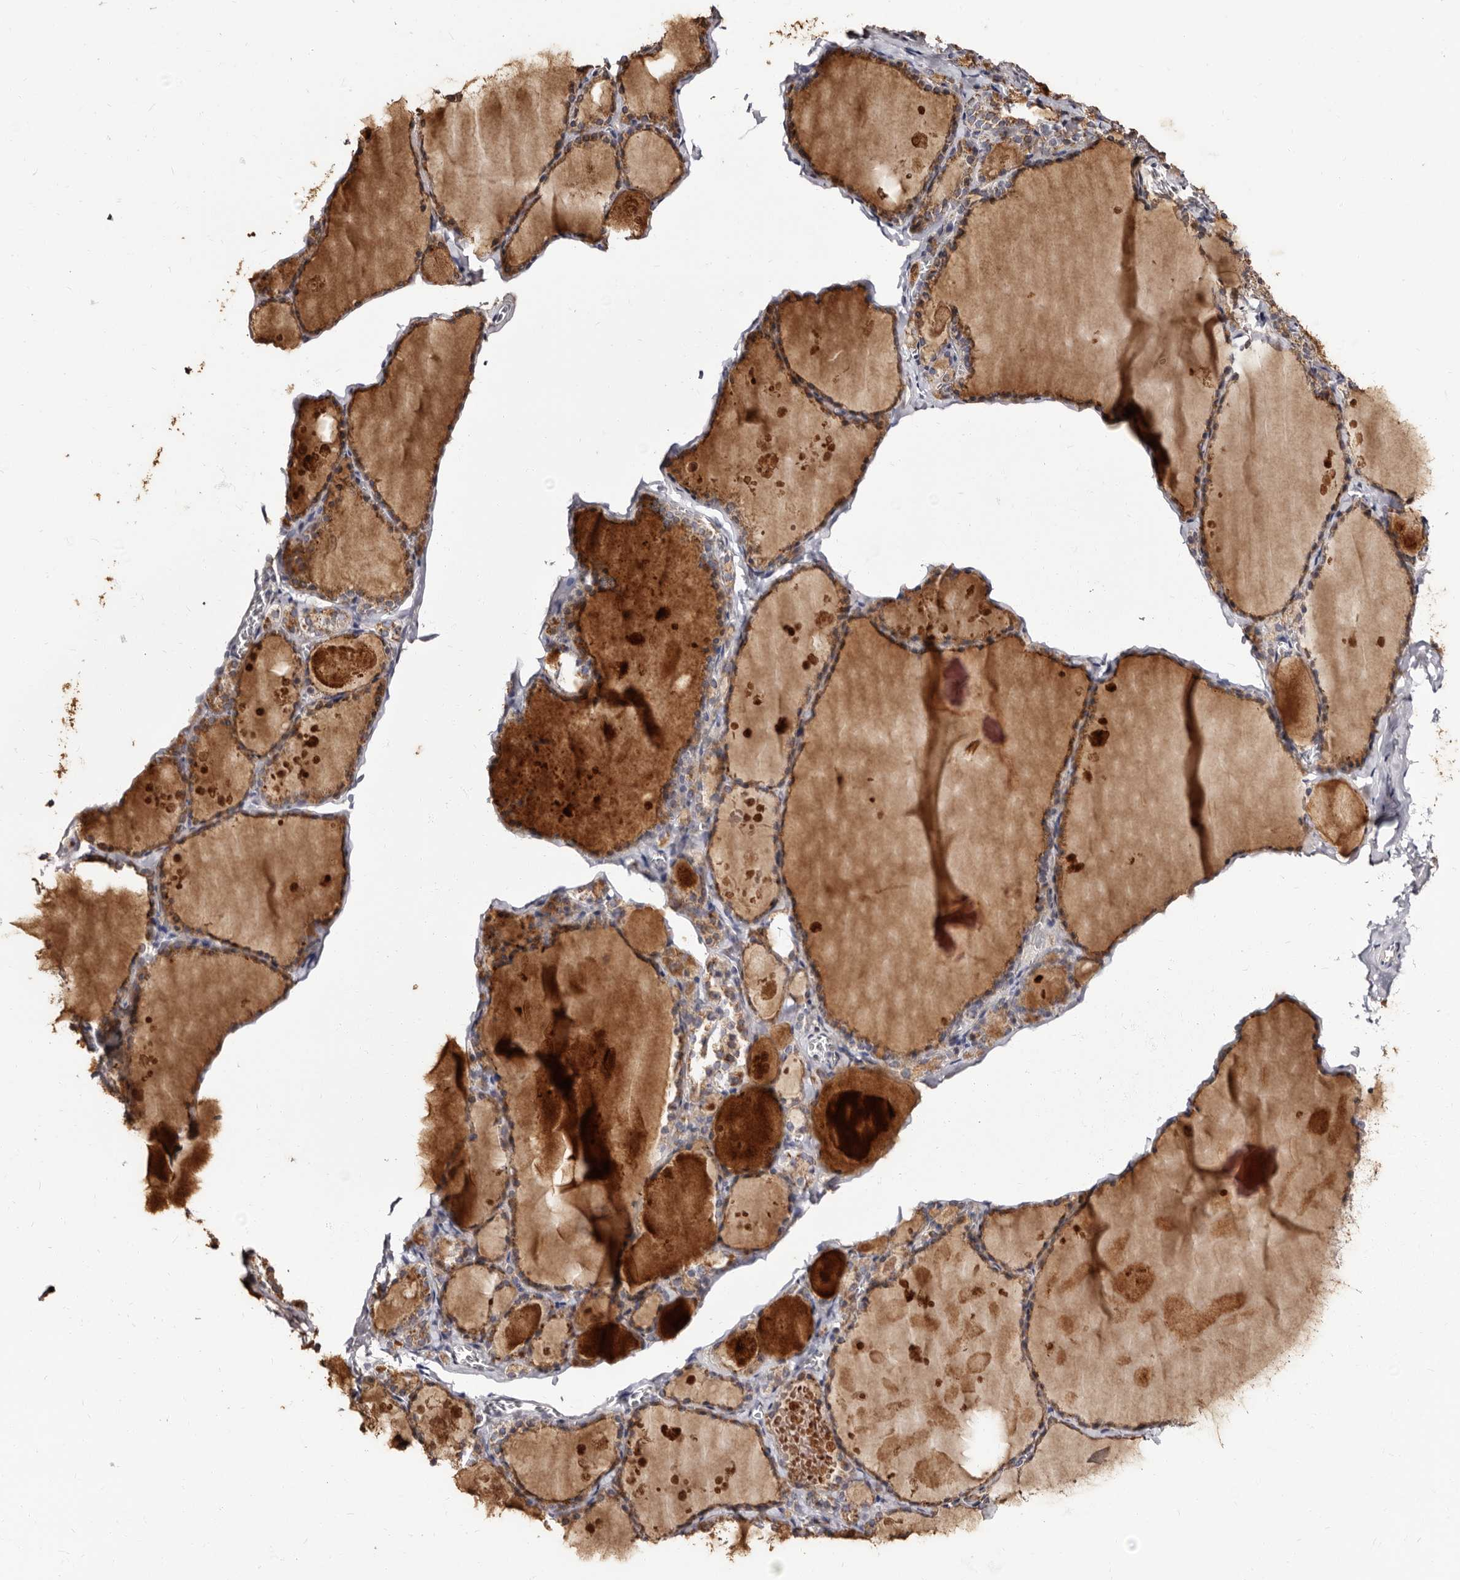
{"staining": {"intensity": "moderate", "quantity": ">75%", "location": "cytoplasmic/membranous"}, "tissue": "thyroid gland", "cell_type": "Glandular cells", "image_type": "normal", "snomed": [{"axis": "morphology", "description": "Normal tissue, NOS"}, {"axis": "topography", "description": "Thyroid gland"}], "caption": "Glandular cells display medium levels of moderate cytoplasmic/membranous positivity in approximately >75% of cells in unremarkable human thyroid gland.", "gene": "PTAFR", "patient": {"sex": "male", "age": 56}}